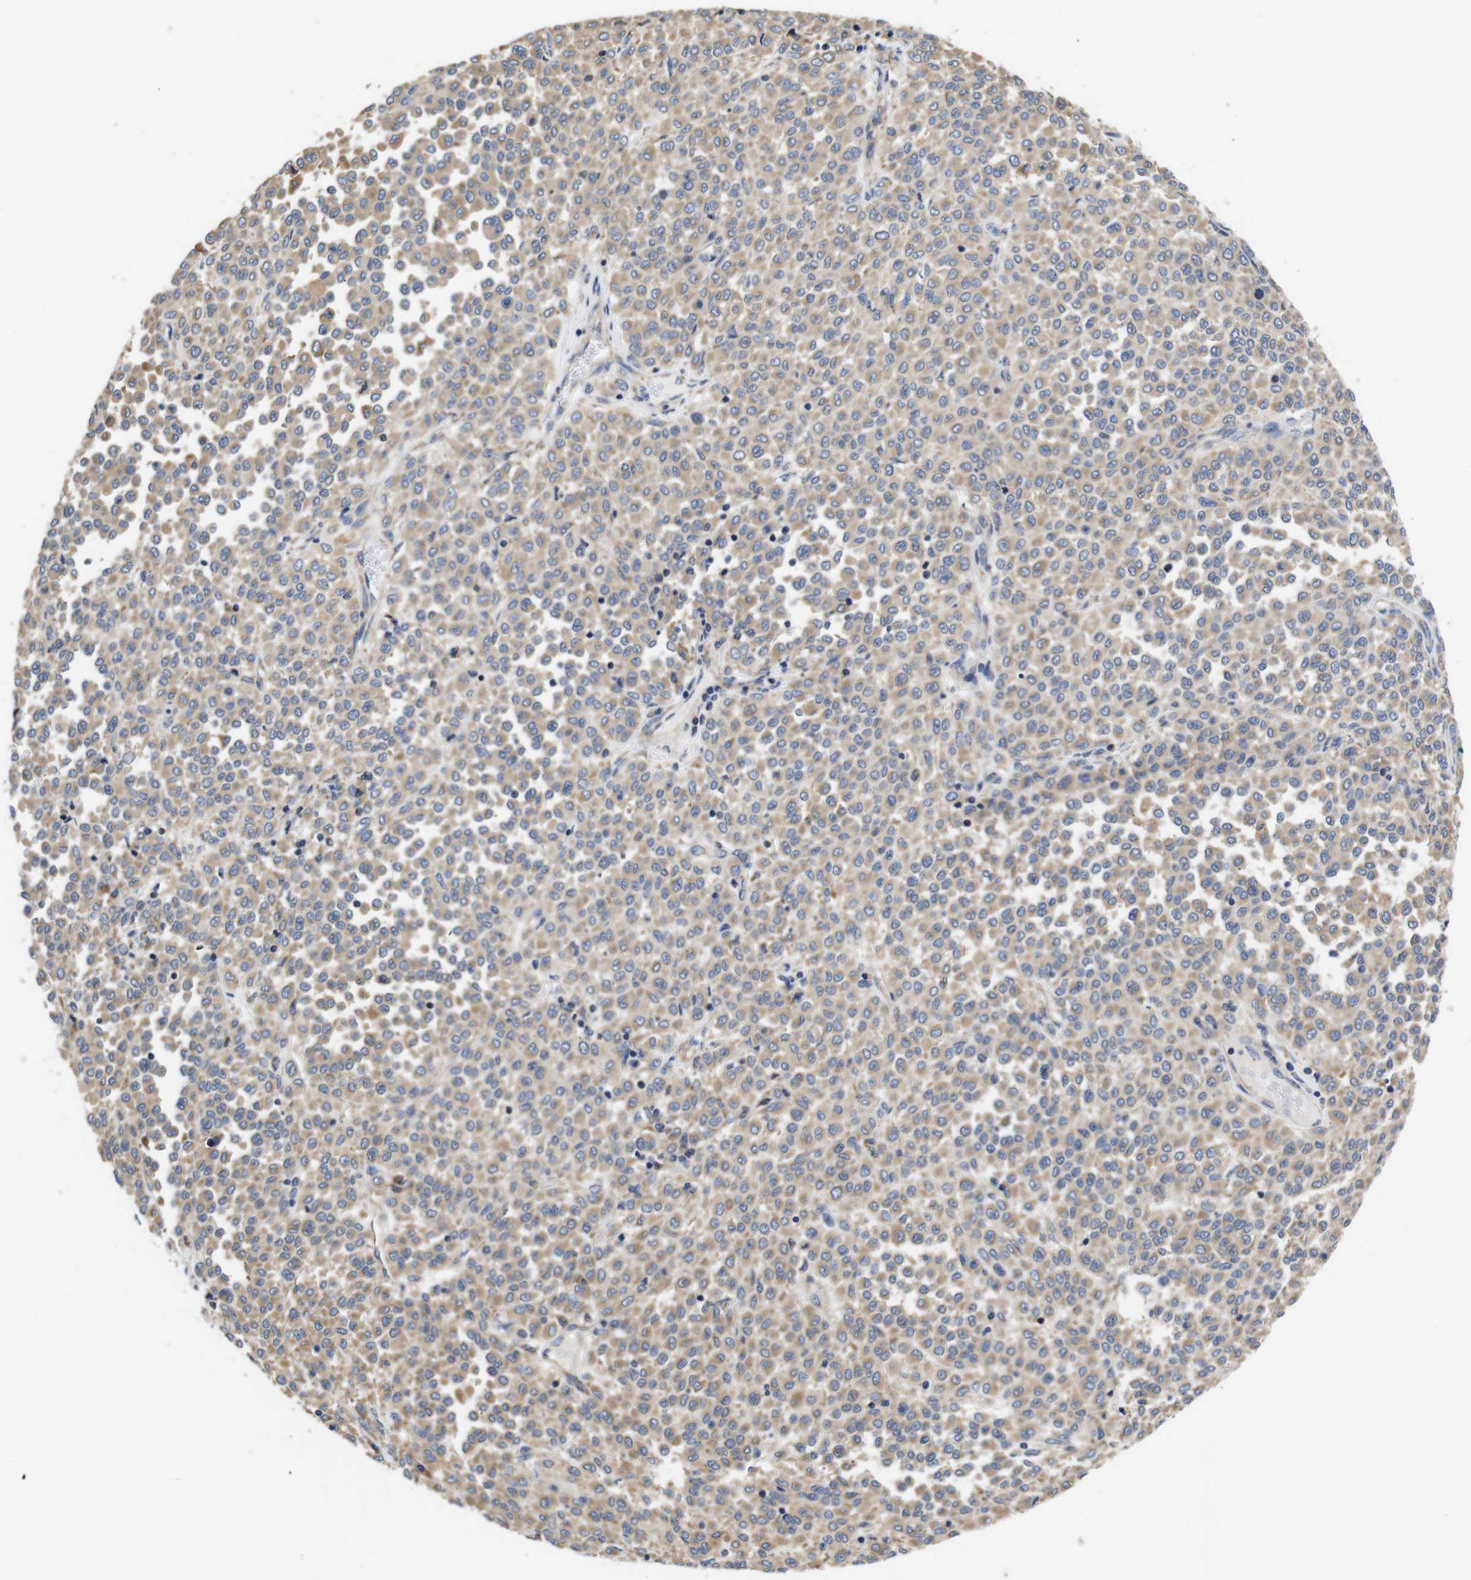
{"staining": {"intensity": "weak", "quantity": ">75%", "location": "cytoplasmic/membranous"}, "tissue": "melanoma", "cell_type": "Tumor cells", "image_type": "cancer", "snomed": [{"axis": "morphology", "description": "Malignant melanoma, Metastatic site"}, {"axis": "topography", "description": "Pancreas"}], "caption": "Malignant melanoma (metastatic site) was stained to show a protein in brown. There is low levels of weak cytoplasmic/membranous staining in approximately >75% of tumor cells. (brown staining indicates protein expression, while blue staining denotes nuclei).", "gene": "MARCHF7", "patient": {"sex": "female", "age": 30}}